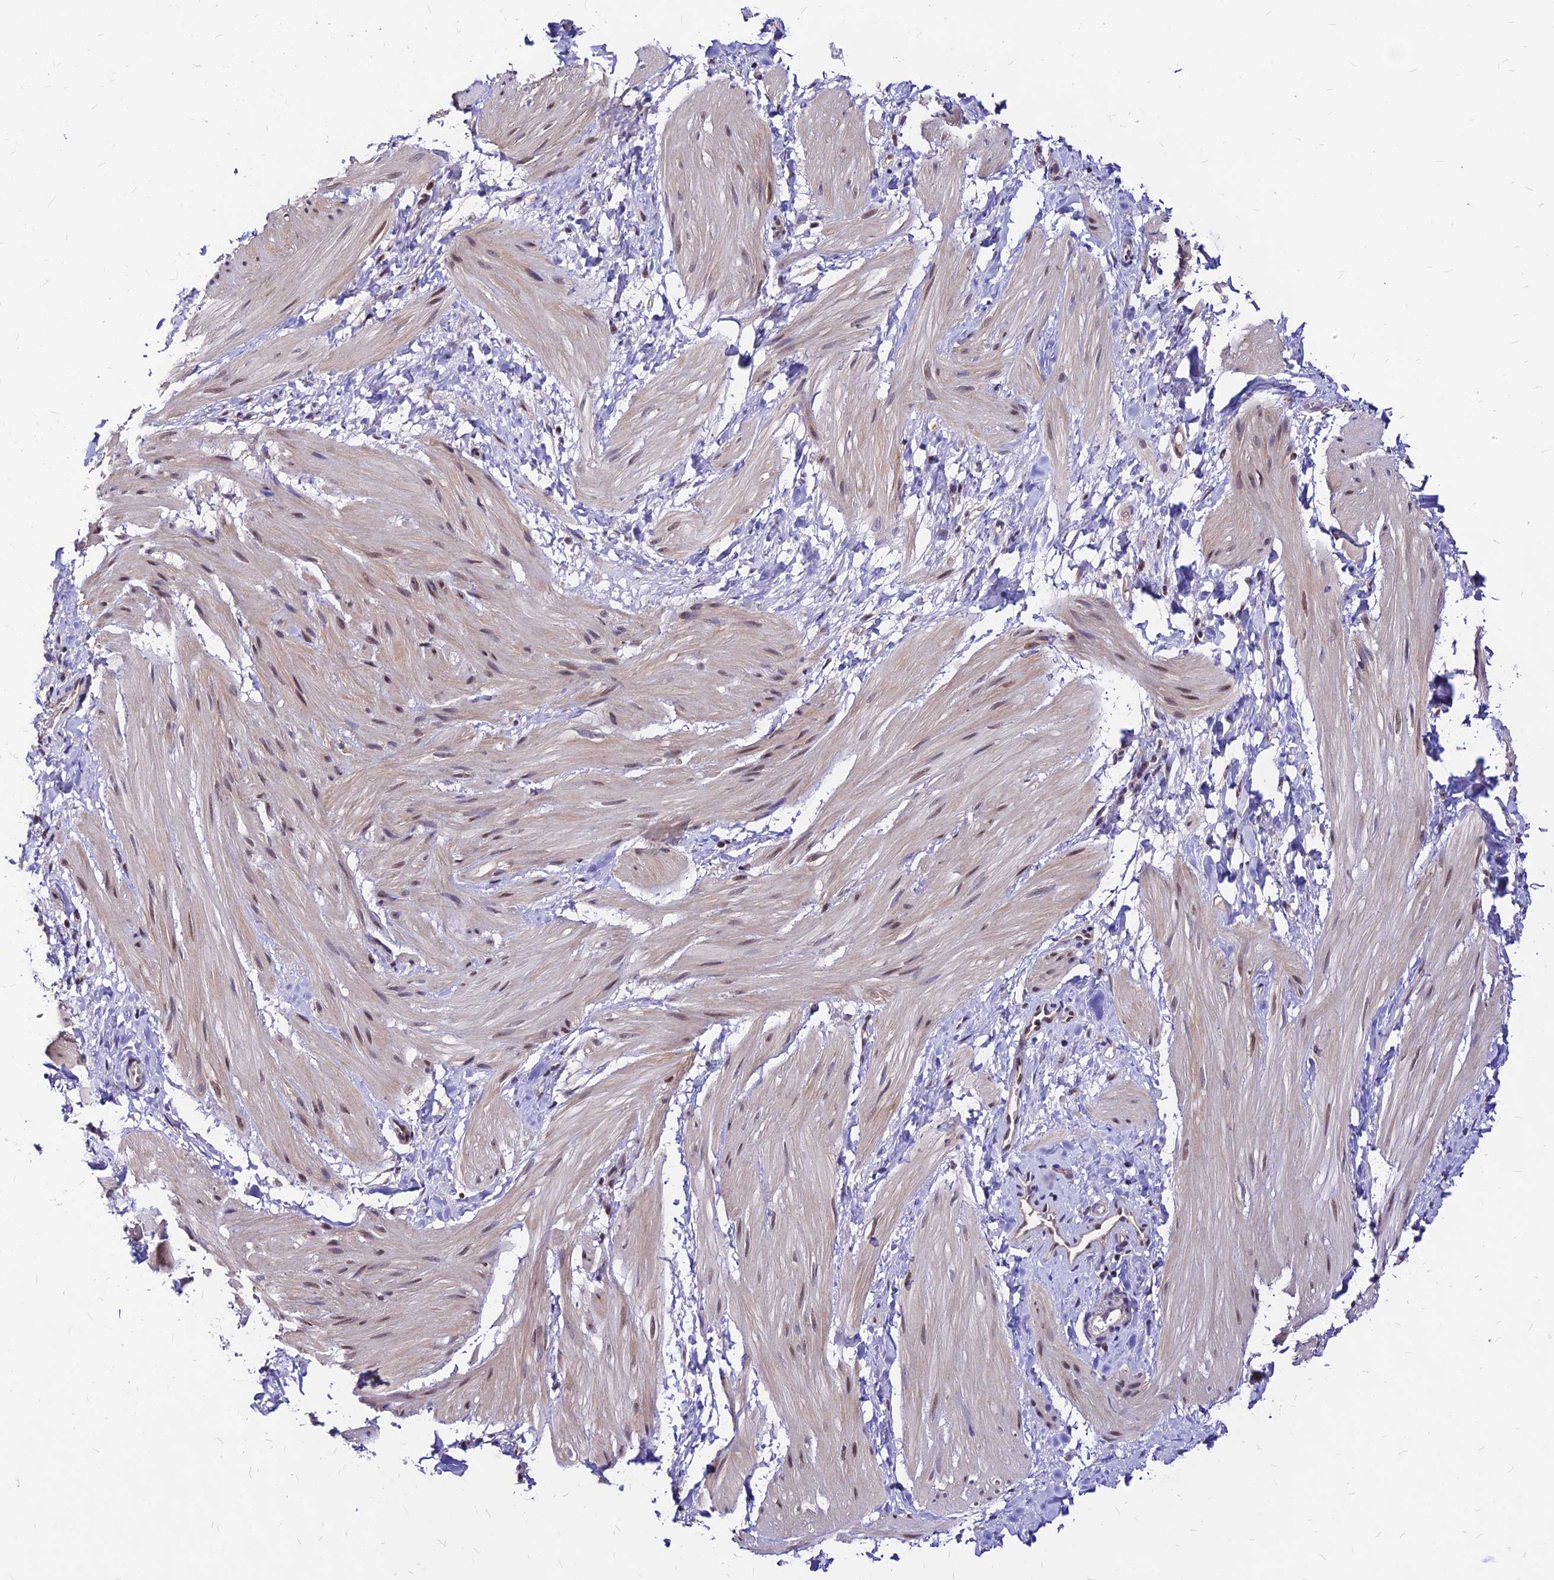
{"staining": {"intensity": "moderate", "quantity": "<25%", "location": "nuclear"}, "tissue": "smooth muscle", "cell_type": "Smooth muscle cells", "image_type": "normal", "snomed": [{"axis": "morphology", "description": "Normal tissue, NOS"}, {"axis": "topography", "description": "Smooth muscle"}], "caption": "A low amount of moderate nuclear positivity is seen in approximately <25% of smooth muscle cells in unremarkable smooth muscle.", "gene": "DDX55", "patient": {"sex": "male", "age": 16}}